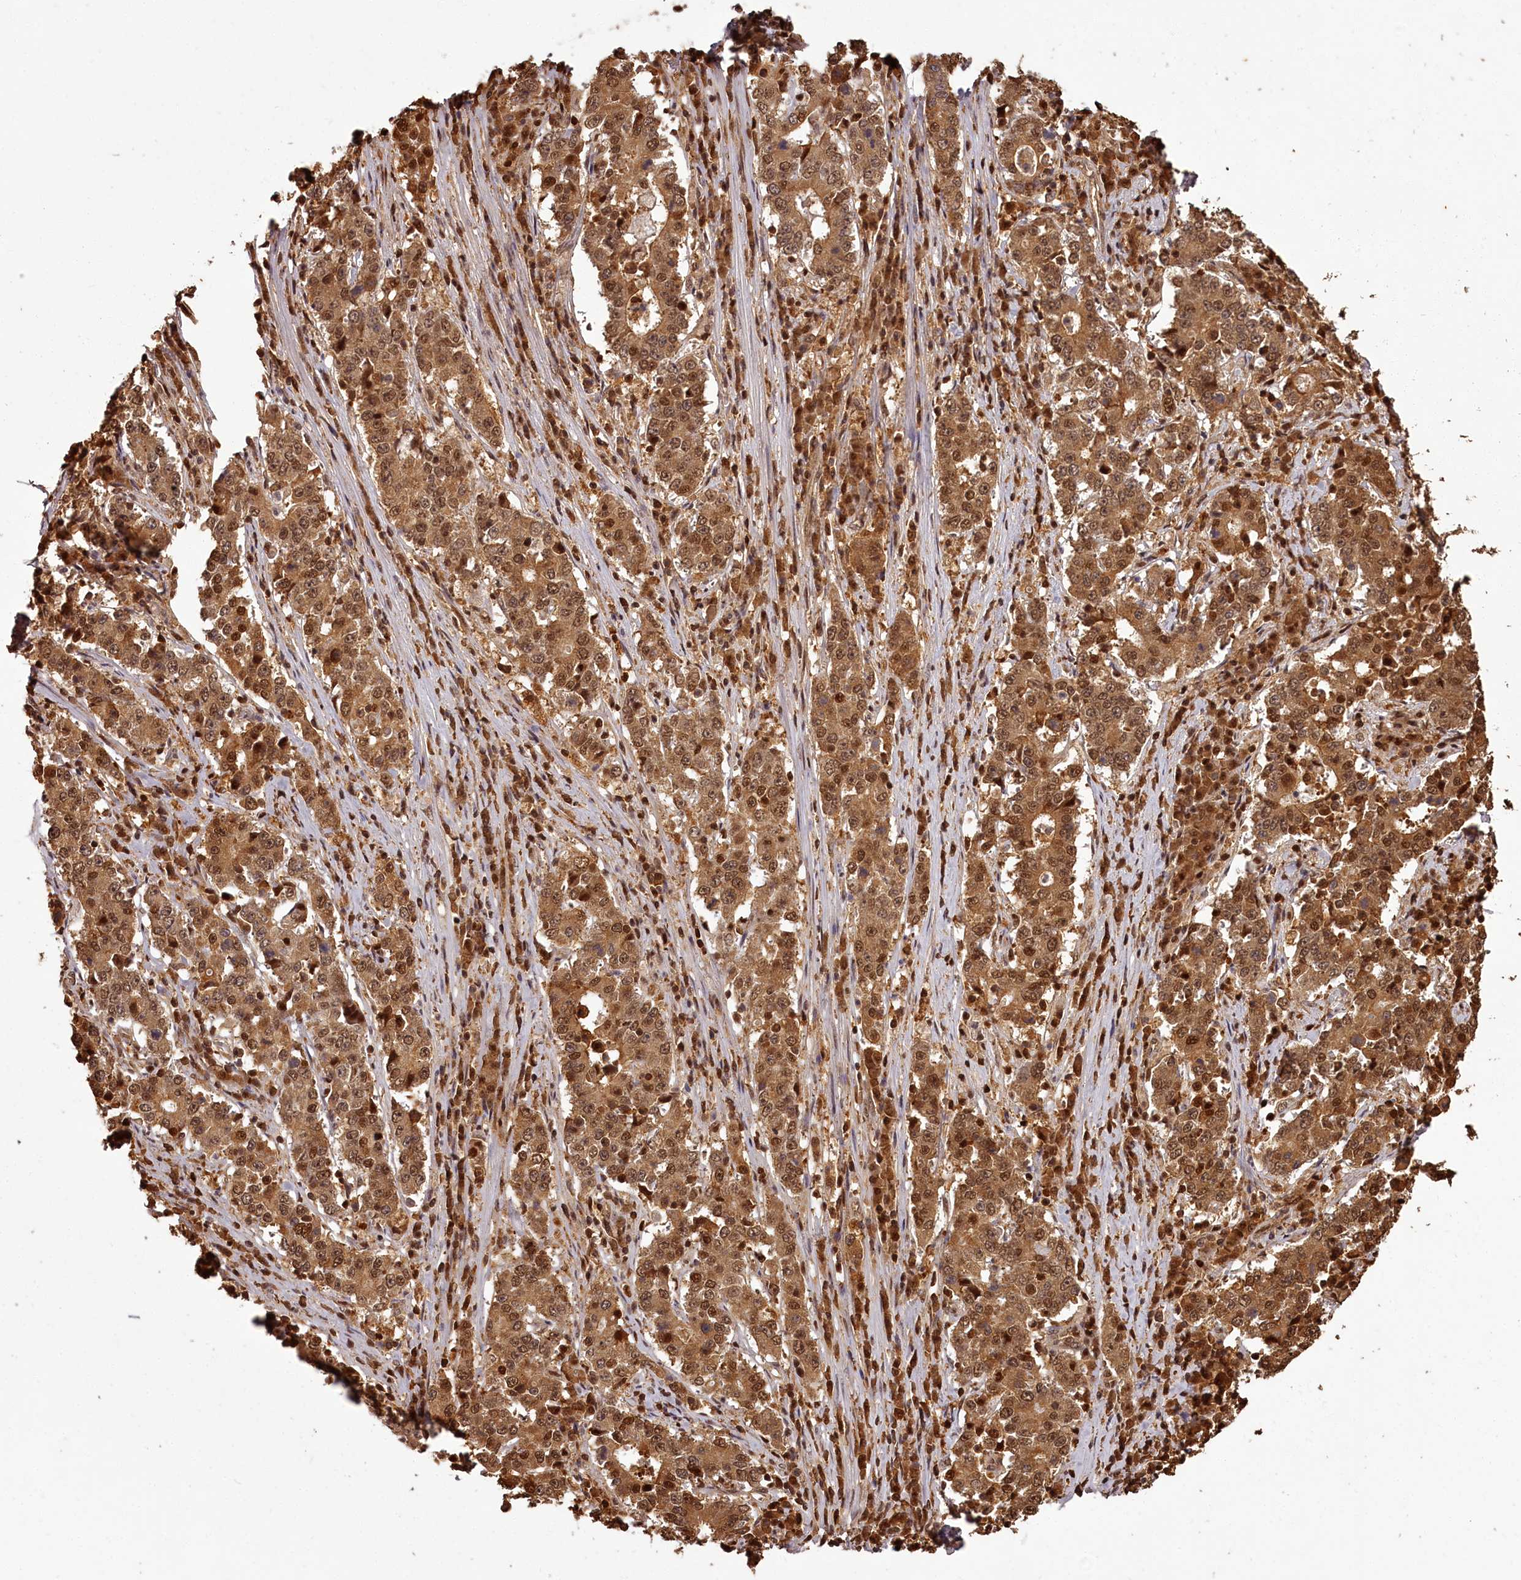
{"staining": {"intensity": "moderate", "quantity": ">75%", "location": "cytoplasmic/membranous,nuclear"}, "tissue": "stomach cancer", "cell_type": "Tumor cells", "image_type": "cancer", "snomed": [{"axis": "morphology", "description": "Adenocarcinoma, NOS"}, {"axis": "topography", "description": "Stomach"}], "caption": "High-magnification brightfield microscopy of stomach cancer (adenocarcinoma) stained with DAB (brown) and counterstained with hematoxylin (blue). tumor cells exhibit moderate cytoplasmic/membranous and nuclear positivity is identified in about>75% of cells. The staining was performed using DAB (3,3'-diaminobenzidine), with brown indicating positive protein expression. Nuclei are stained blue with hematoxylin.", "gene": "NPRL2", "patient": {"sex": "male", "age": 59}}